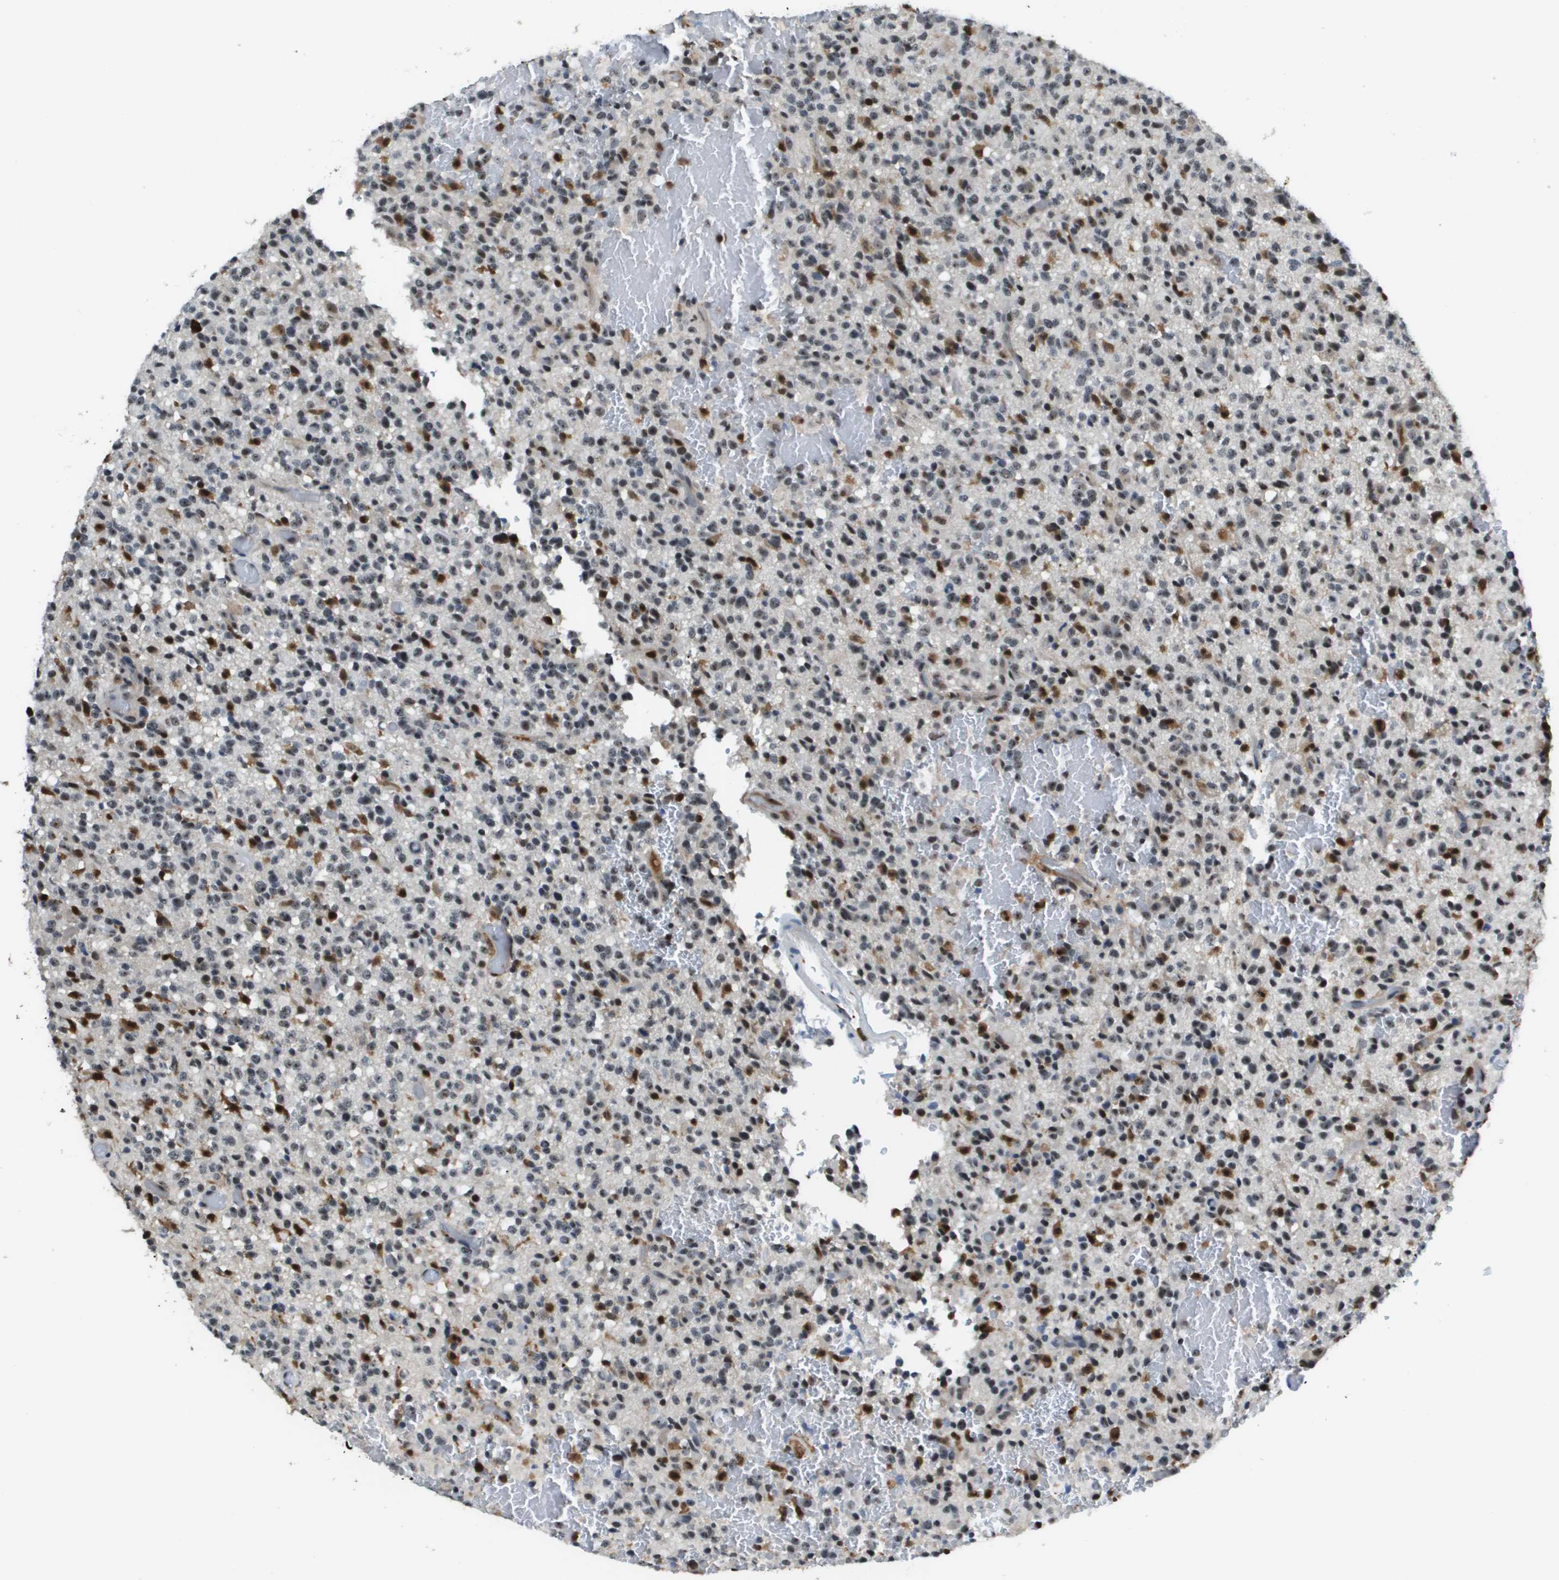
{"staining": {"intensity": "strong", "quantity": "<25%", "location": "nuclear"}, "tissue": "glioma", "cell_type": "Tumor cells", "image_type": "cancer", "snomed": [{"axis": "morphology", "description": "Glioma, malignant, High grade"}, {"axis": "topography", "description": "Brain"}], "caption": "IHC (DAB) staining of glioma reveals strong nuclear protein positivity in approximately <25% of tumor cells. (IHC, brightfield microscopy, high magnification).", "gene": "EP400", "patient": {"sex": "male", "age": 71}}